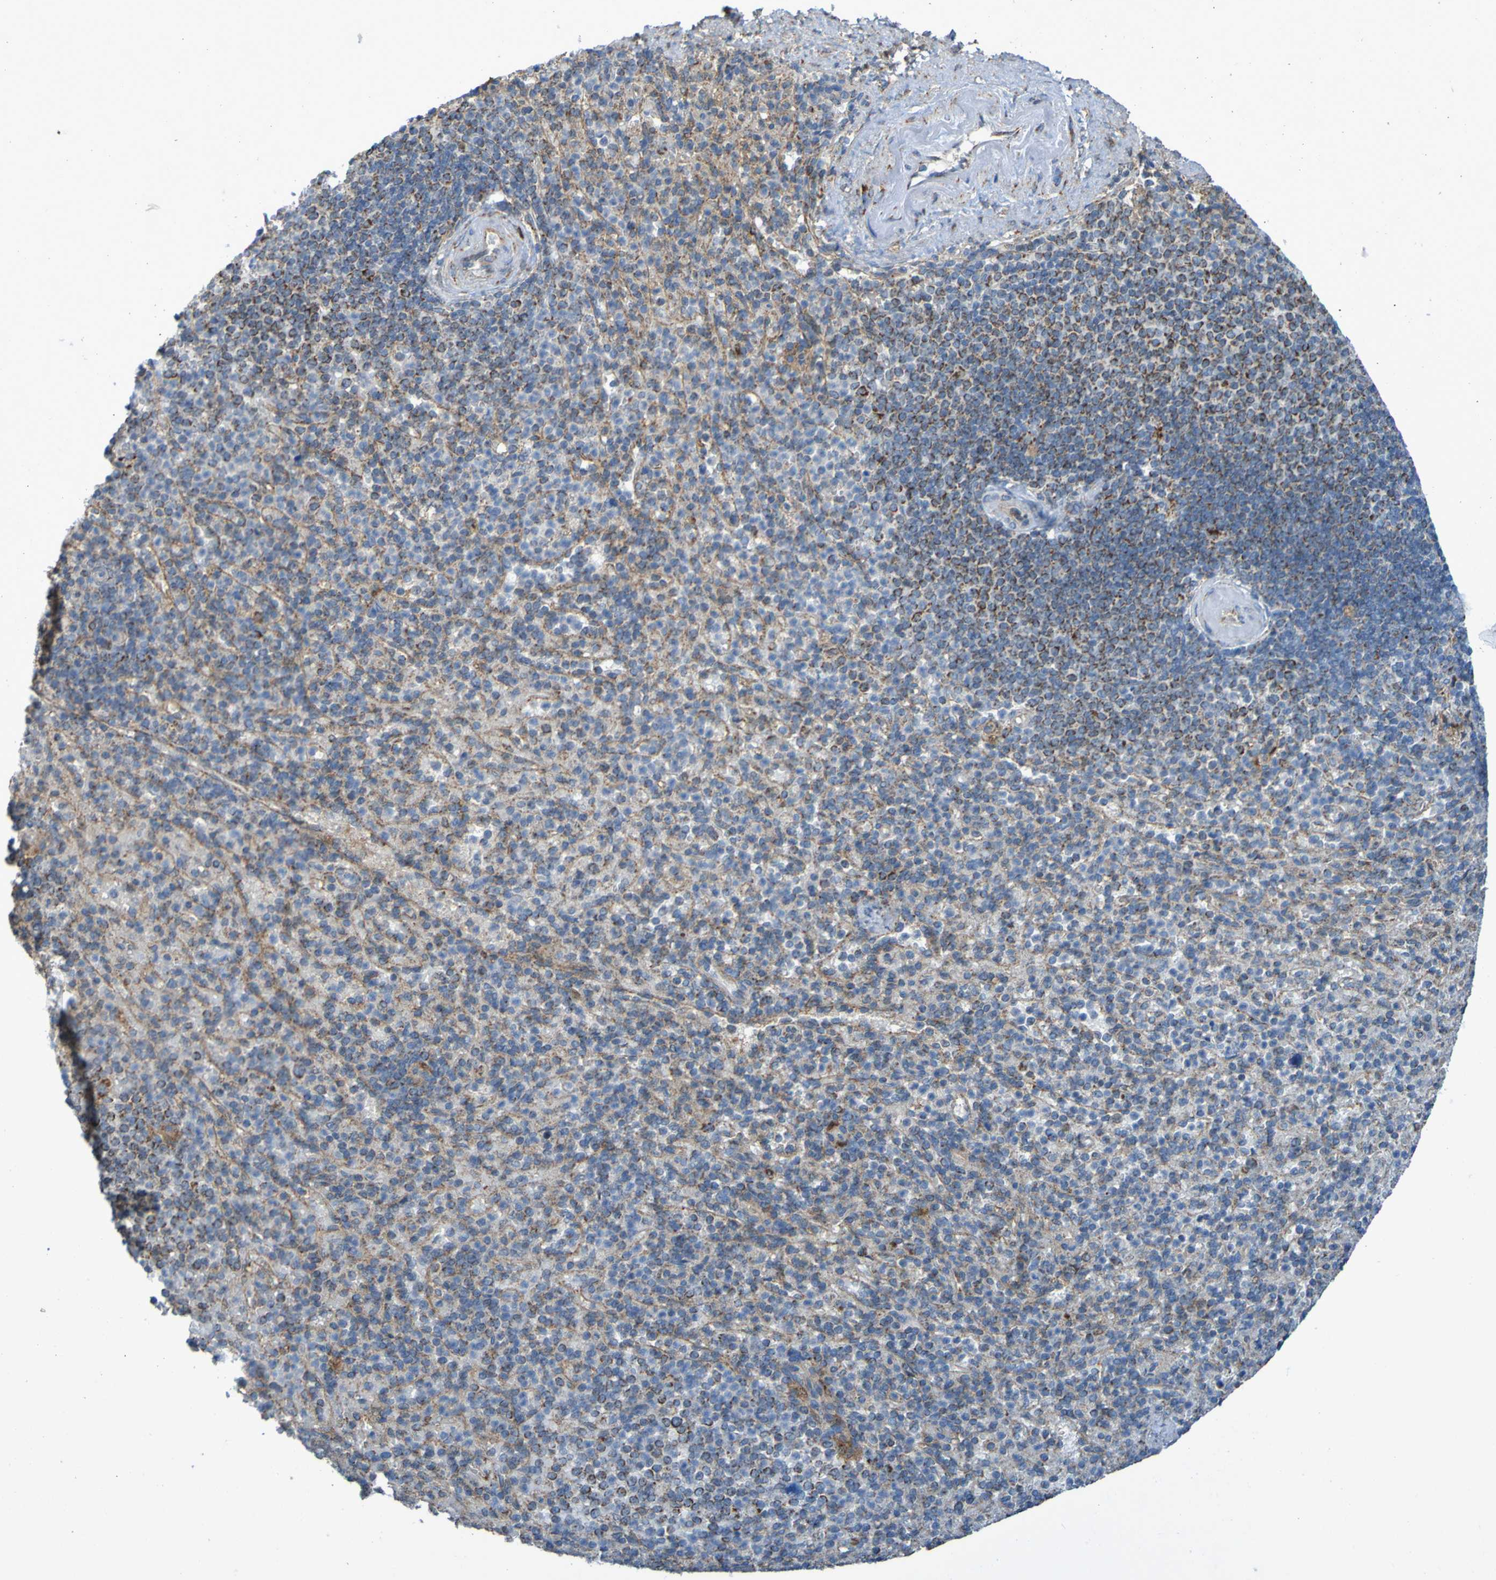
{"staining": {"intensity": "moderate", "quantity": ">75%", "location": "cytoplasmic/membranous"}, "tissue": "spleen", "cell_type": "Cells in red pulp", "image_type": "normal", "snomed": [{"axis": "morphology", "description": "Normal tissue, NOS"}, {"axis": "topography", "description": "Spleen"}], "caption": "A micrograph showing moderate cytoplasmic/membranous staining in about >75% of cells in red pulp in normal spleen, as visualized by brown immunohistochemical staining.", "gene": "CCDC51", "patient": {"sex": "female", "age": 74}}